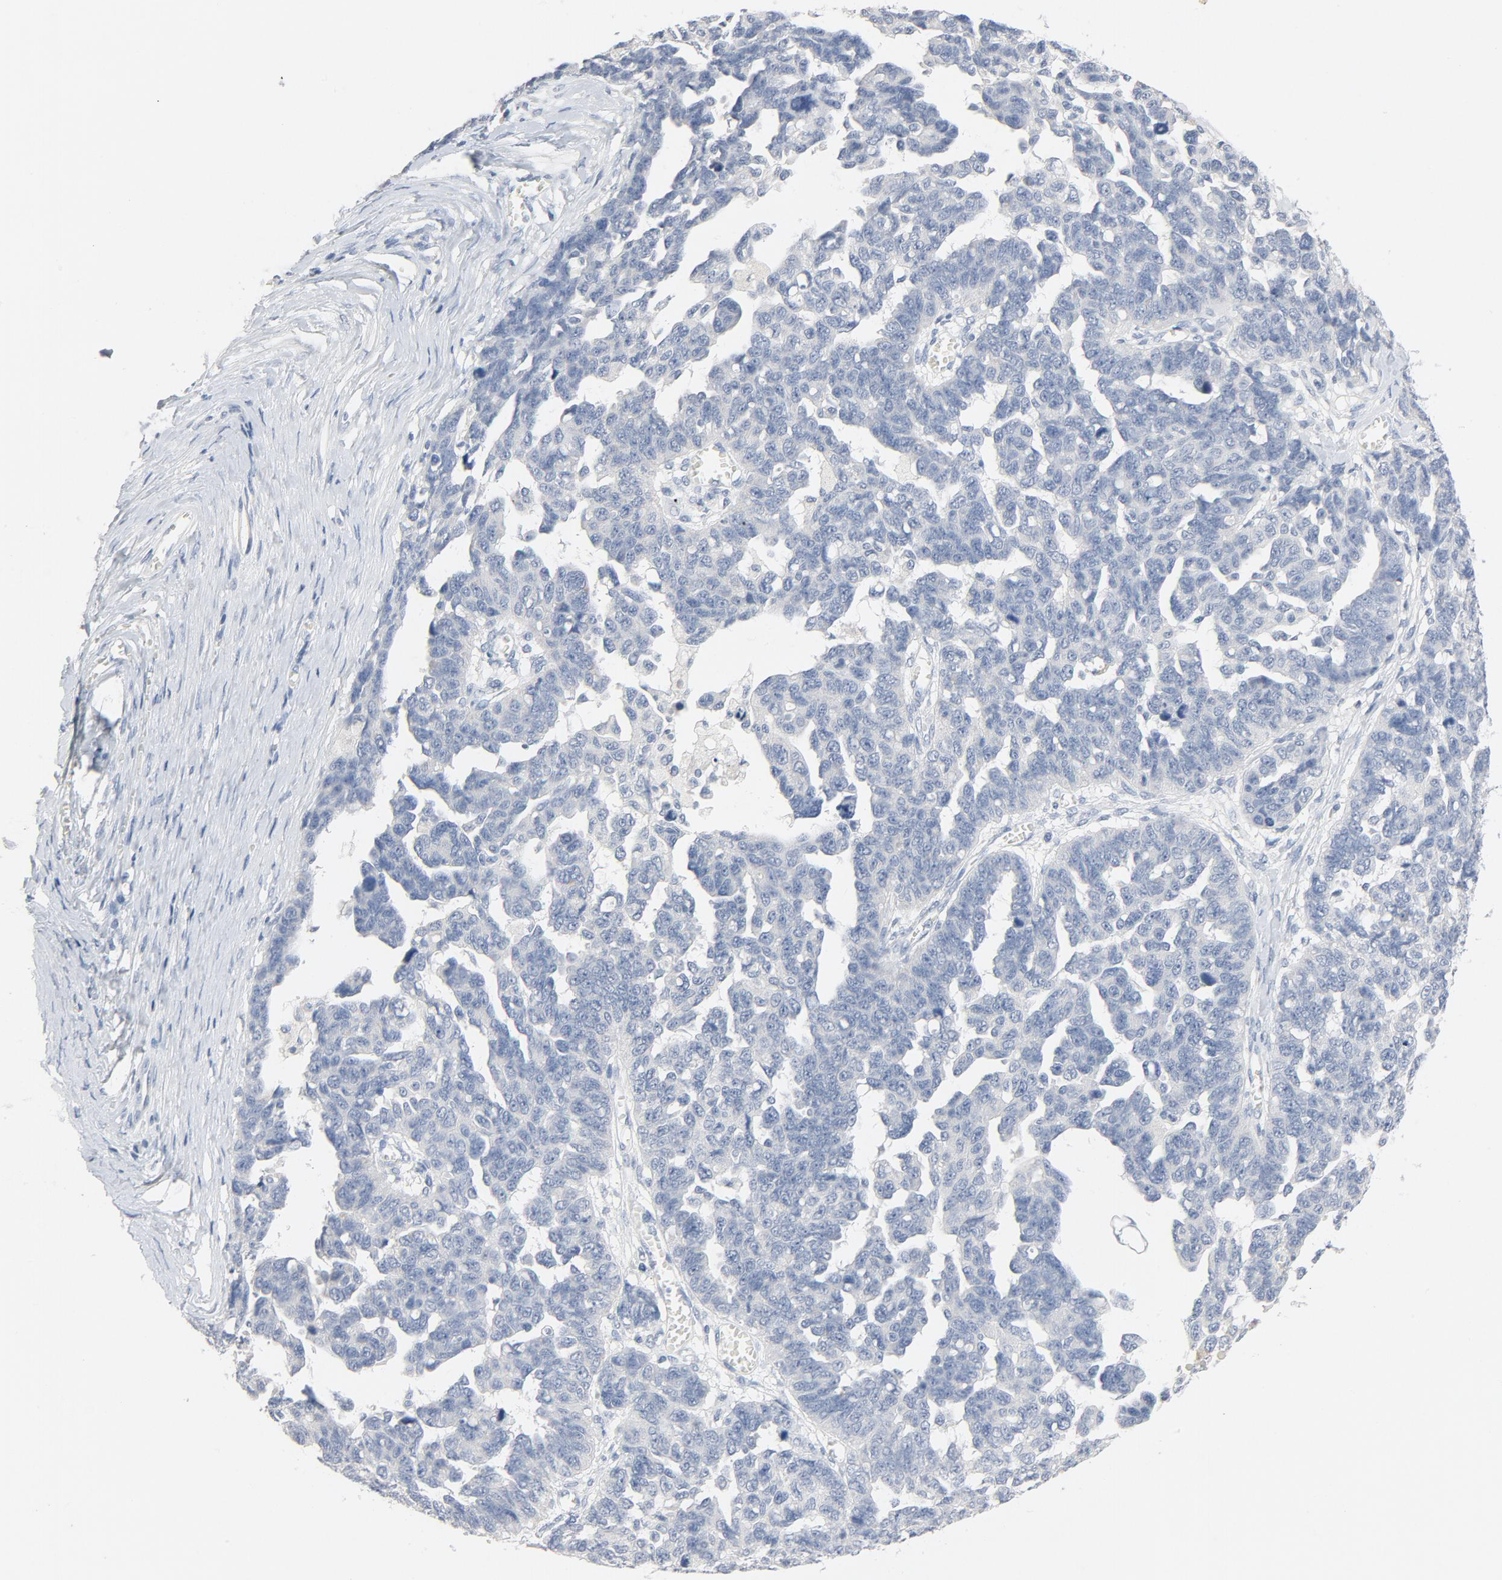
{"staining": {"intensity": "negative", "quantity": "none", "location": "none"}, "tissue": "ovarian cancer", "cell_type": "Tumor cells", "image_type": "cancer", "snomed": [{"axis": "morphology", "description": "Cystadenocarcinoma, serous, NOS"}, {"axis": "topography", "description": "Ovary"}], "caption": "Immunohistochemistry (IHC) of human ovarian cancer (serous cystadenocarcinoma) reveals no staining in tumor cells. (Brightfield microscopy of DAB IHC at high magnification).", "gene": "ZCCHC13", "patient": {"sex": "female", "age": 69}}